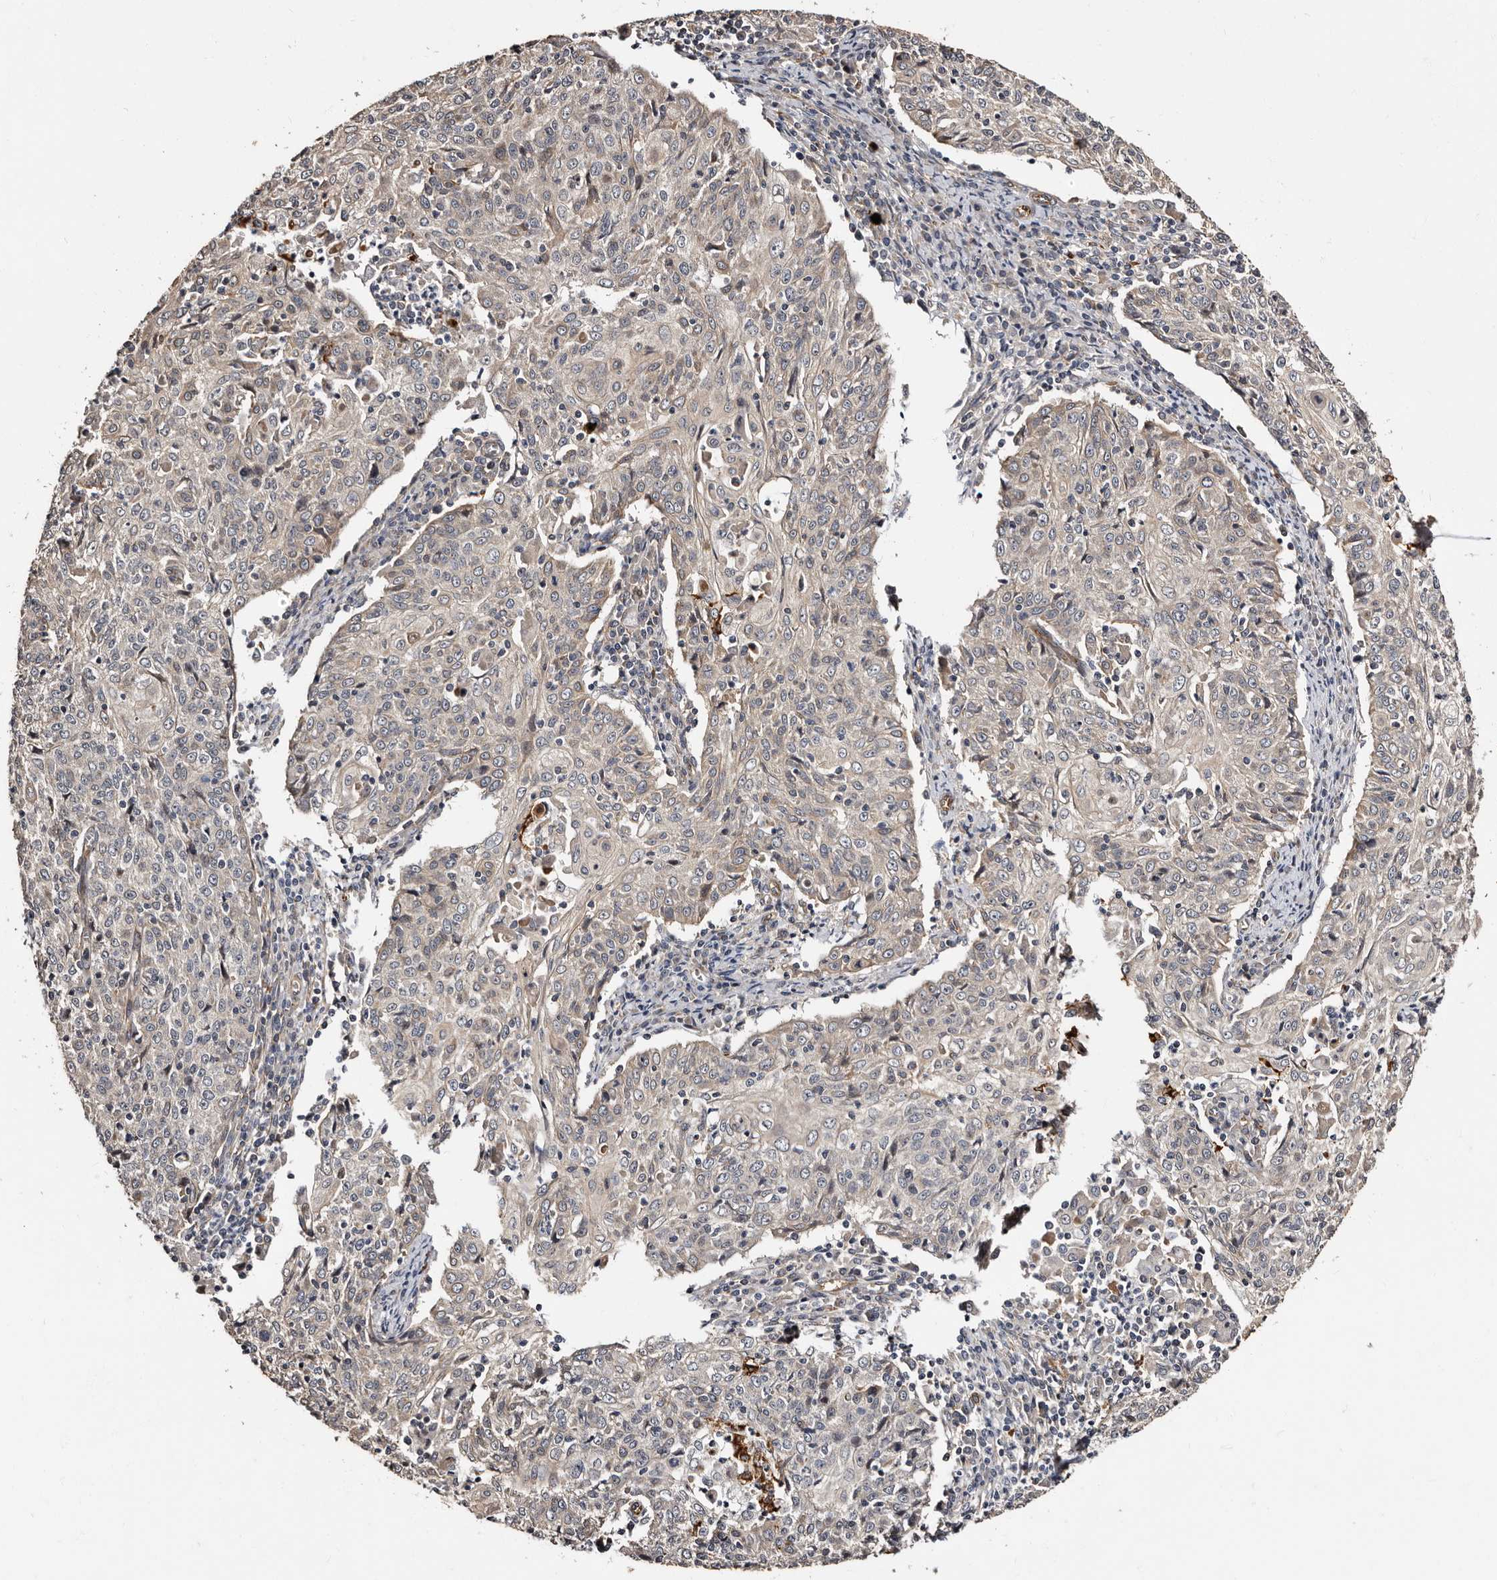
{"staining": {"intensity": "weak", "quantity": "25%-75%", "location": "cytoplasmic/membranous"}, "tissue": "cervical cancer", "cell_type": "Tumor cells", "image_type": "cancer", "snomed": [{"axis": "morphology", "description": "Squamous cell carcinoma, NOS"}, {"axis": "topography", "description": "Cervix"}], "caption": "High-magnification brightfield microscopy of cervical cancer (squamous cell carcinoma) stained with DAB (3,3'-diaminobenzidine) (brown) and counterstained with hematoxylin (blue). tumor cells exhibit weak cytoplasmic/membranous staining is seen in approximately25%-75% of cells.", "gene": "TBC1D22B", "patient": {"sex": "female", "age": 48}}